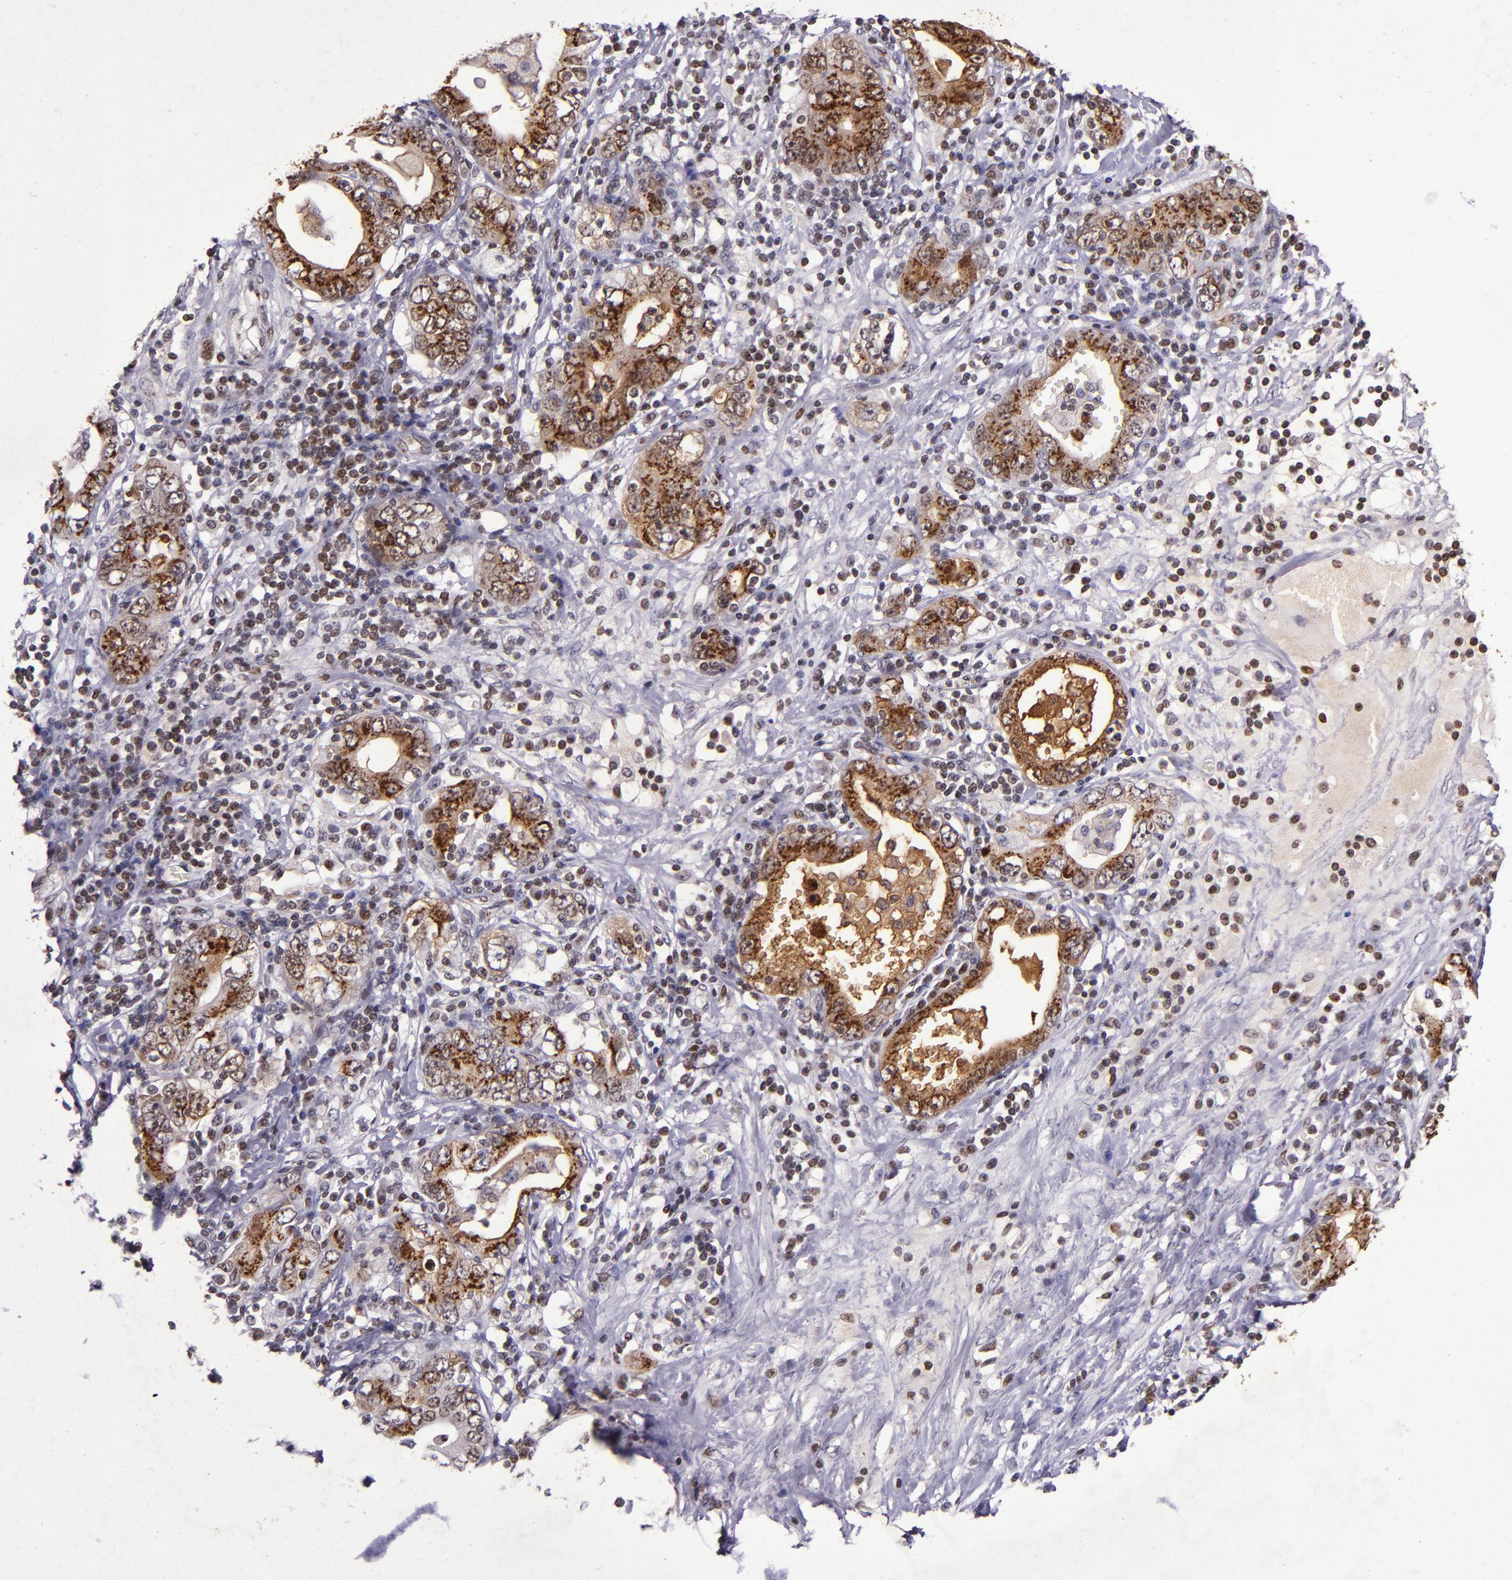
{"staining": {"intensity": "strong", "quantity": ">75%", "location": "cytoplasmic/membranous,nuclear"}, "tissue": "stomach cancer", "cell_type": "Tumor cells", "image_type": "cancer", "snomed": [{"axis": "morphology", "description": "Adenocarcinoma, NOS"}, {"axis": "topography", "description": "Stomach, lower"}], "caption": "High-power microscopy captured an immunohistochemistry image of adenocarcinoma (stomach), revealing strong cytoplasmic/membranous and nuclear expression in approximately >75% of tumor cells. Nuclei are stained in blue.", "gene": "MGMT", "patient": {"sex": "female", "age": 93}}